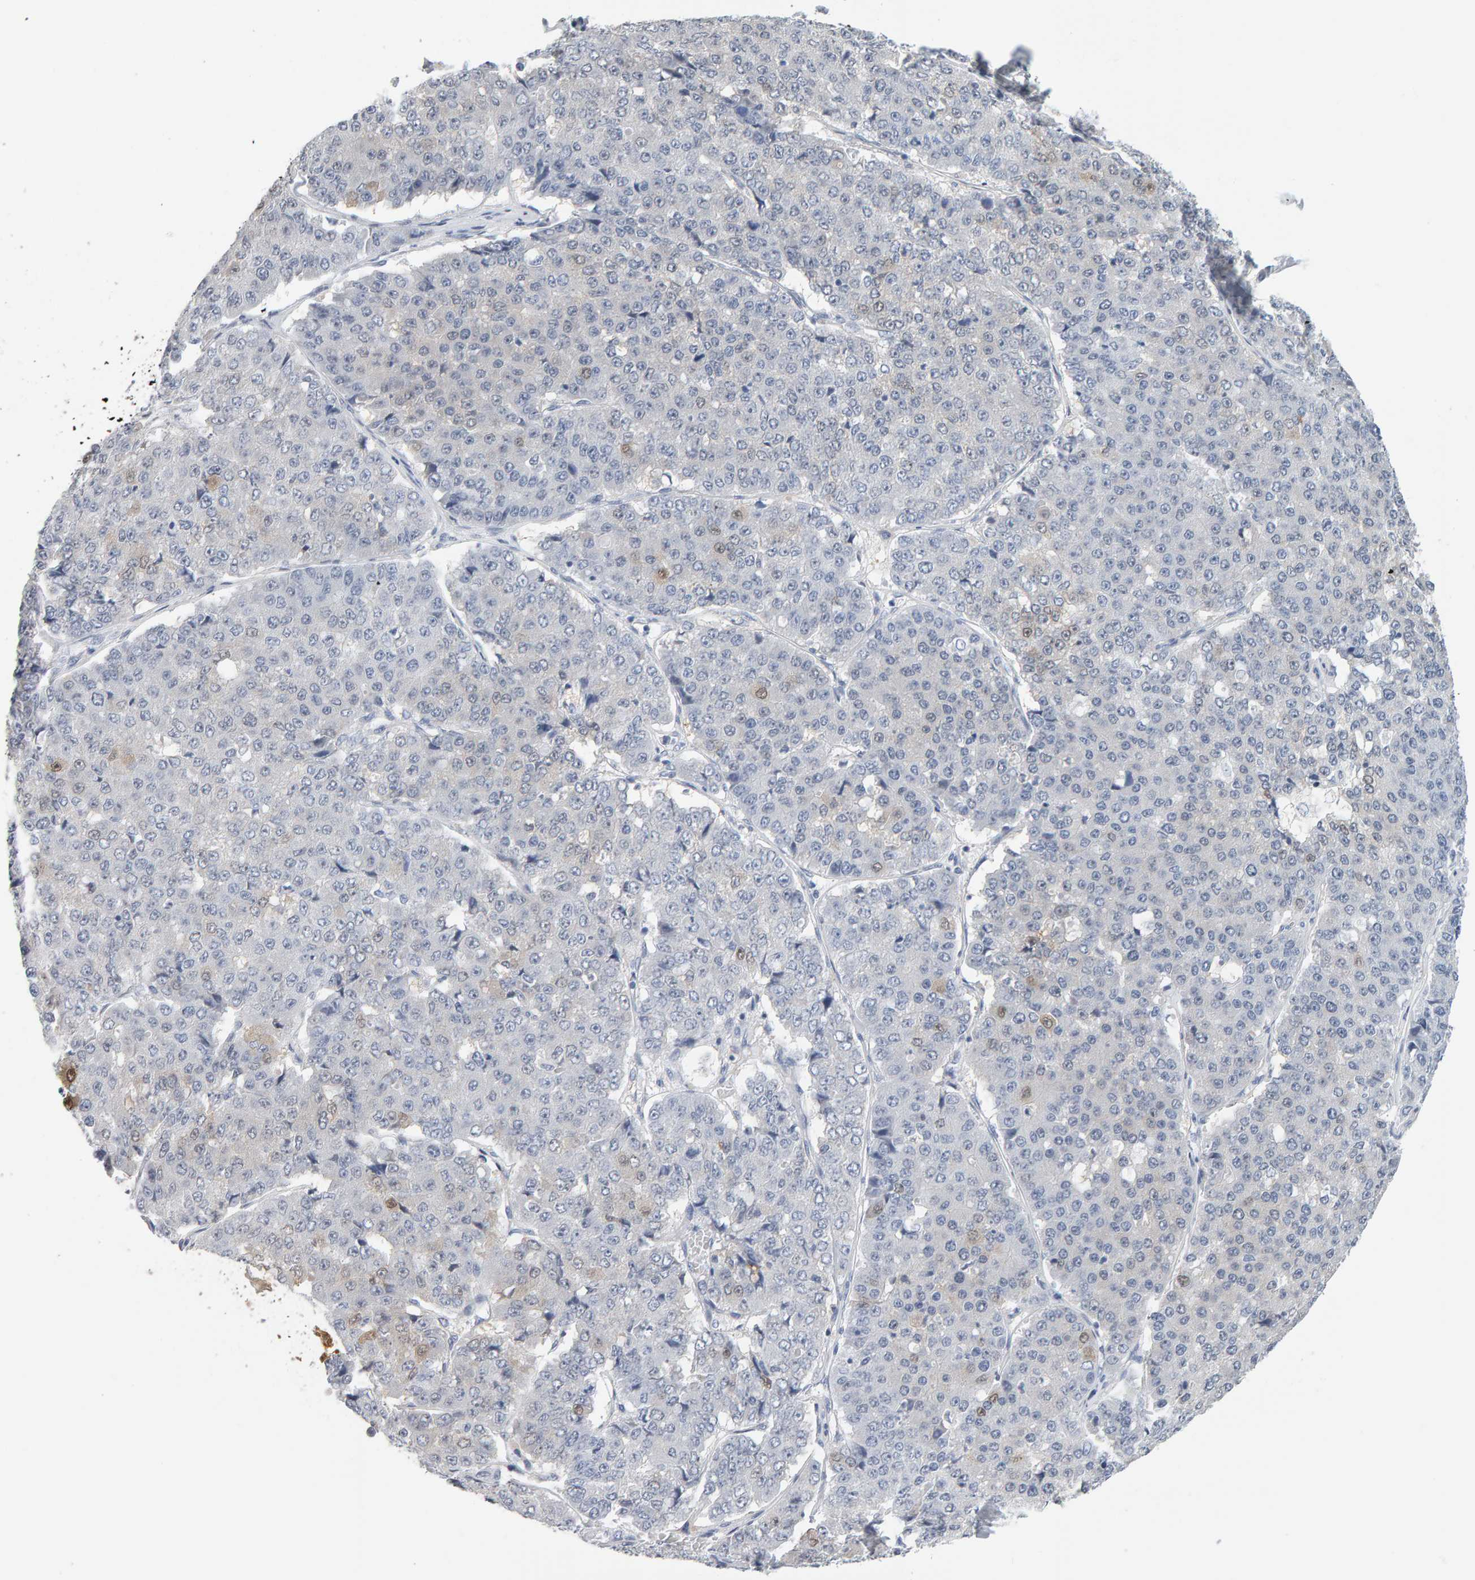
{"staining": {"intensity": "weak", "quantity": "<25%", "location": "nuclear"}, "tissue": "pancreatic cancer", "cell_type": "Tumor cells", "image_type": "cancer", "snomed": [{"axis": "morphology", "description": "Adenocarcinoma, NOS"}, {"axis": "topography", "description": "Pancreas"}], "caption": "High magnification brightfield microscopy of pancreatic cancer stained with DAB (brown) and counterstained with hematoxylin (blue): tumor cells show no significant expression. (Brightfield microscopy of DAB (3,3'-diaminobenzidine) immunohistochemistry (IHC) at high magnification).", "gene": "CTH", "patient": {"sex": "male", "age": 50}}